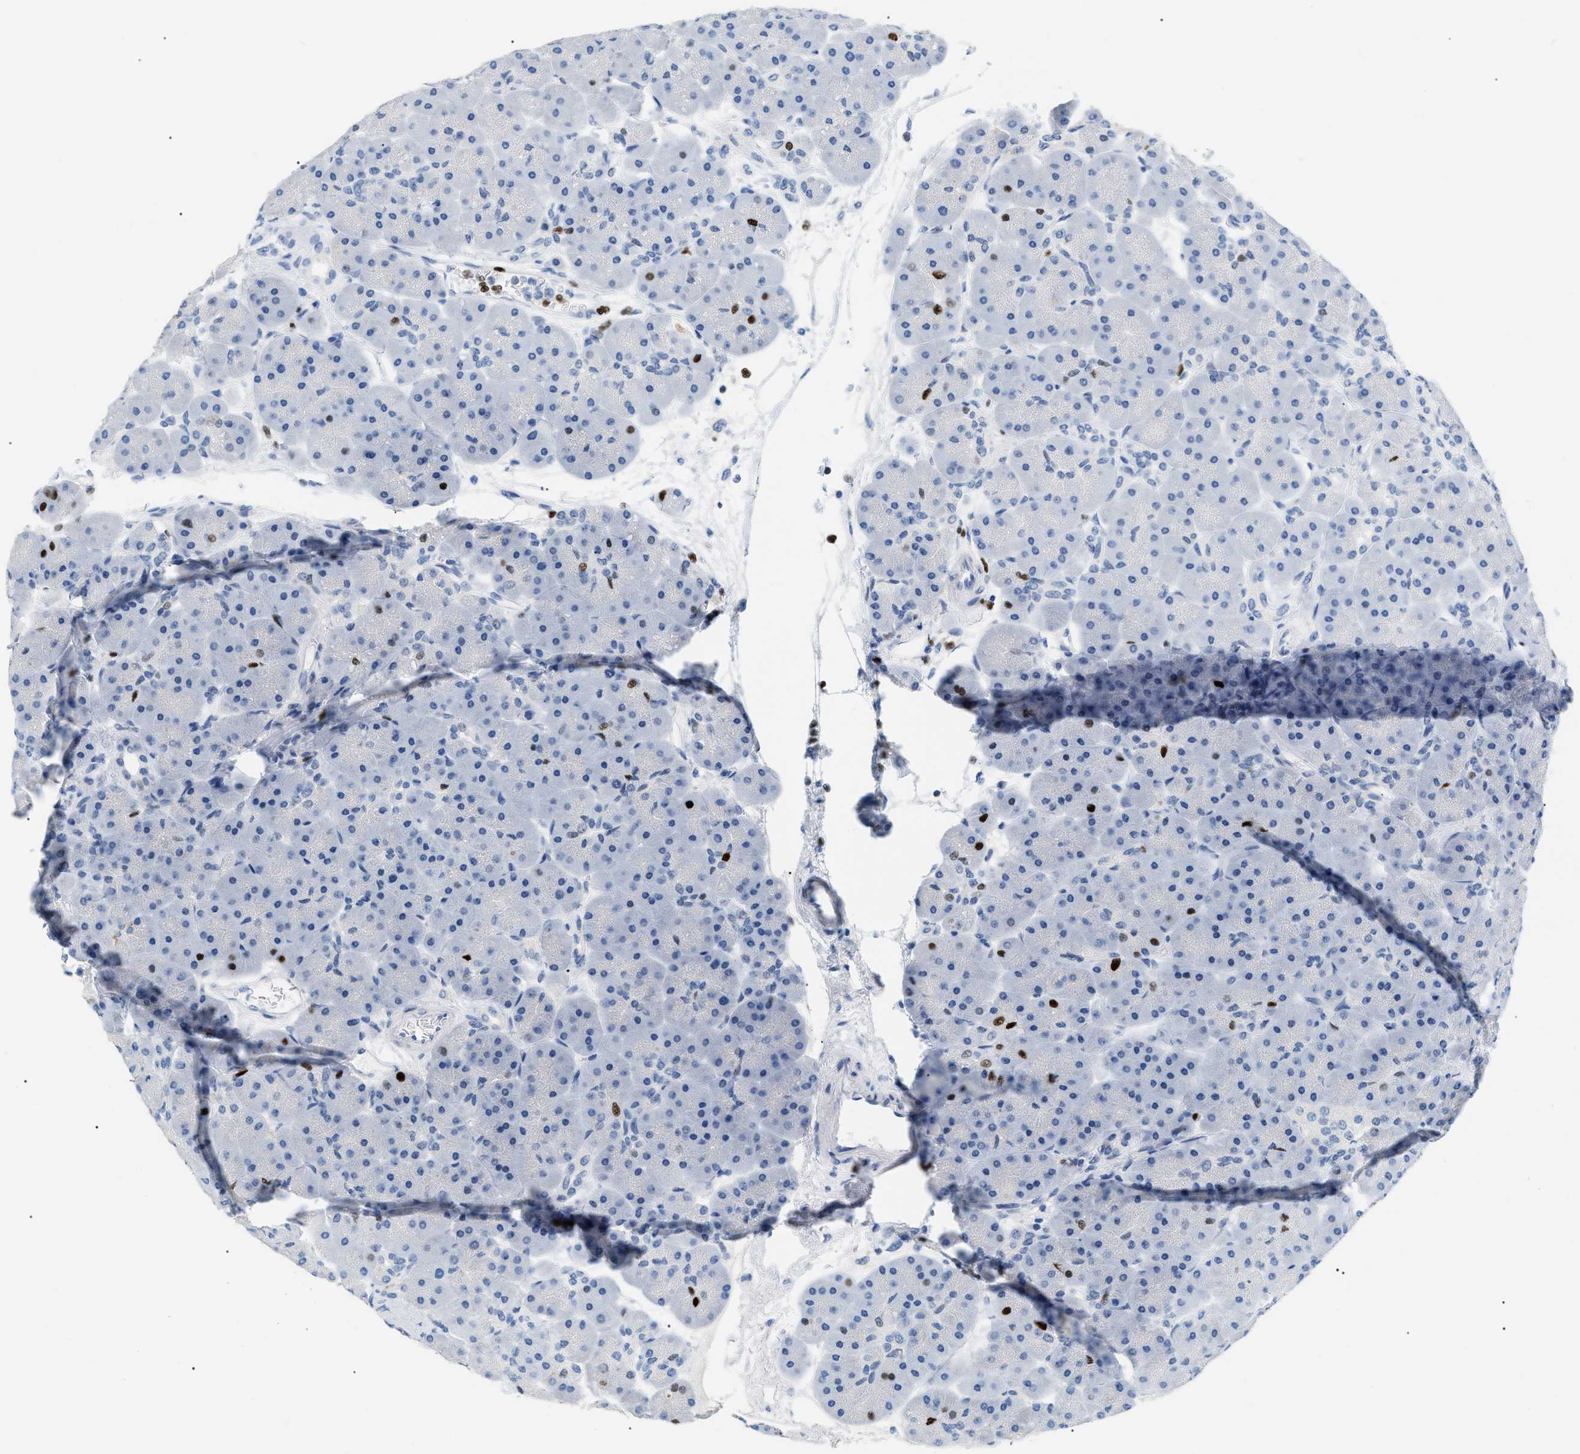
{"staining": {"intensity": "strong", "quantity": "<25%", "location": "nuclear"}, "tissue": "pancreas", "cell_type": "Exocrine glandular cells", "image_type": "normal", "snomed": [{"axis": "morphology", "description": "Normal tissue, NOS"}, {"axis": "topography", "description": "Pancreas"}], "caption": "Immunohistochemistry (IHC) micrograph of benign human pancreas stained for a protein (brown), which reveals medium levels of strong nuclear expression in about <25% of exocrine glandular cells.", "gene": "MCM7", "patient": {"sex": "male", "age": 66}}